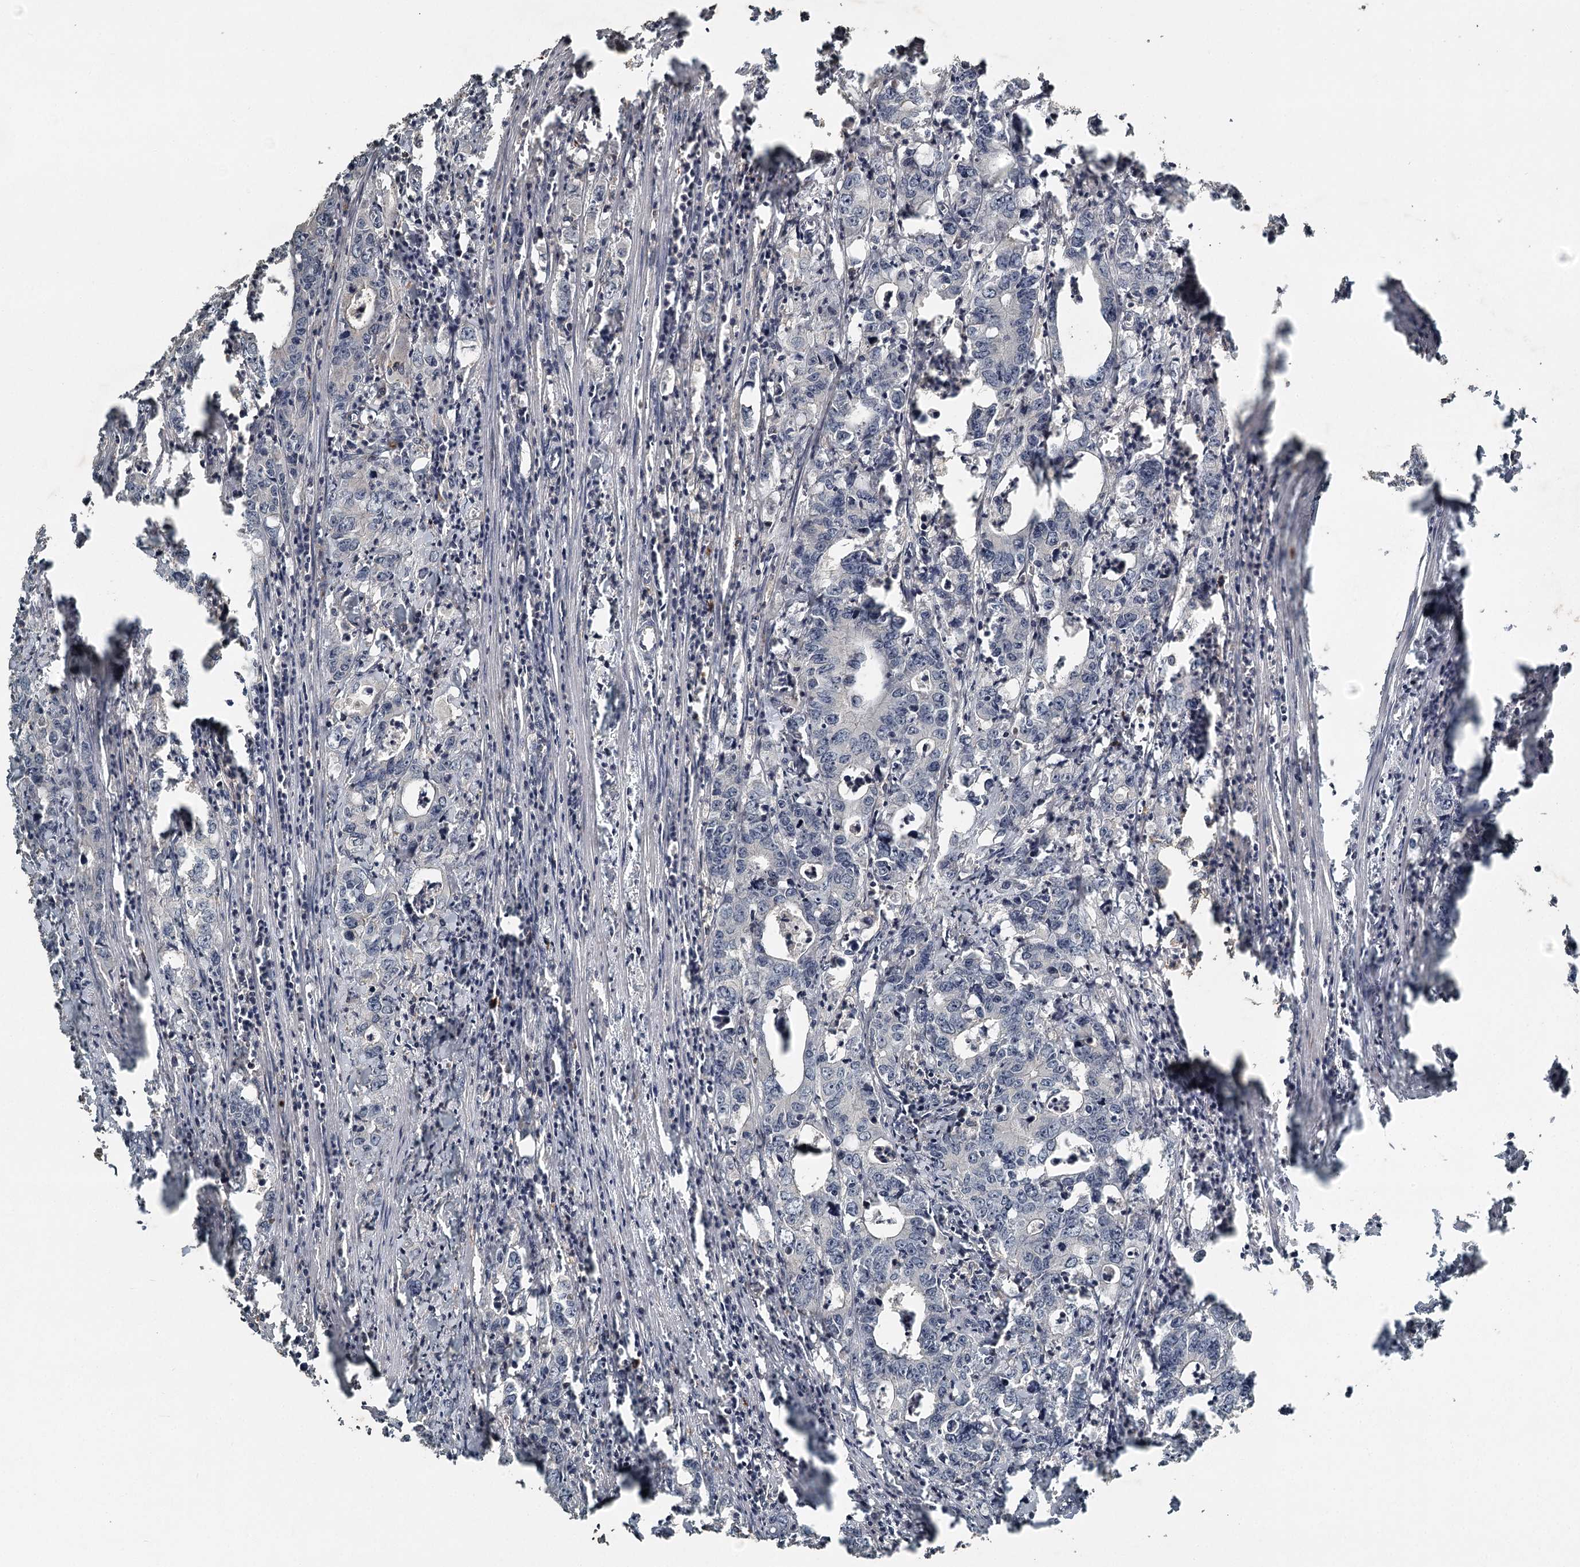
{"staining": {"intensity": "negative", "quantity": "none", "location": "none"}, "tissue": "colorectal cancer", "cell_type": "Tumor cells", "image_type": "cancer", "snomed": [{"axis": "morphology", "description": "Adenocarcinoma, NOS"}, {"axis": "topography", "description": "Colon"}], "caption": "High power microscopy histopathology image of an IHC image of colorectal cancer (adenocarcinoma), revealing no significant positivity in tumor cells.", "gene": "SLC39A8", "patient": {"sex": "female", "age": 75}}